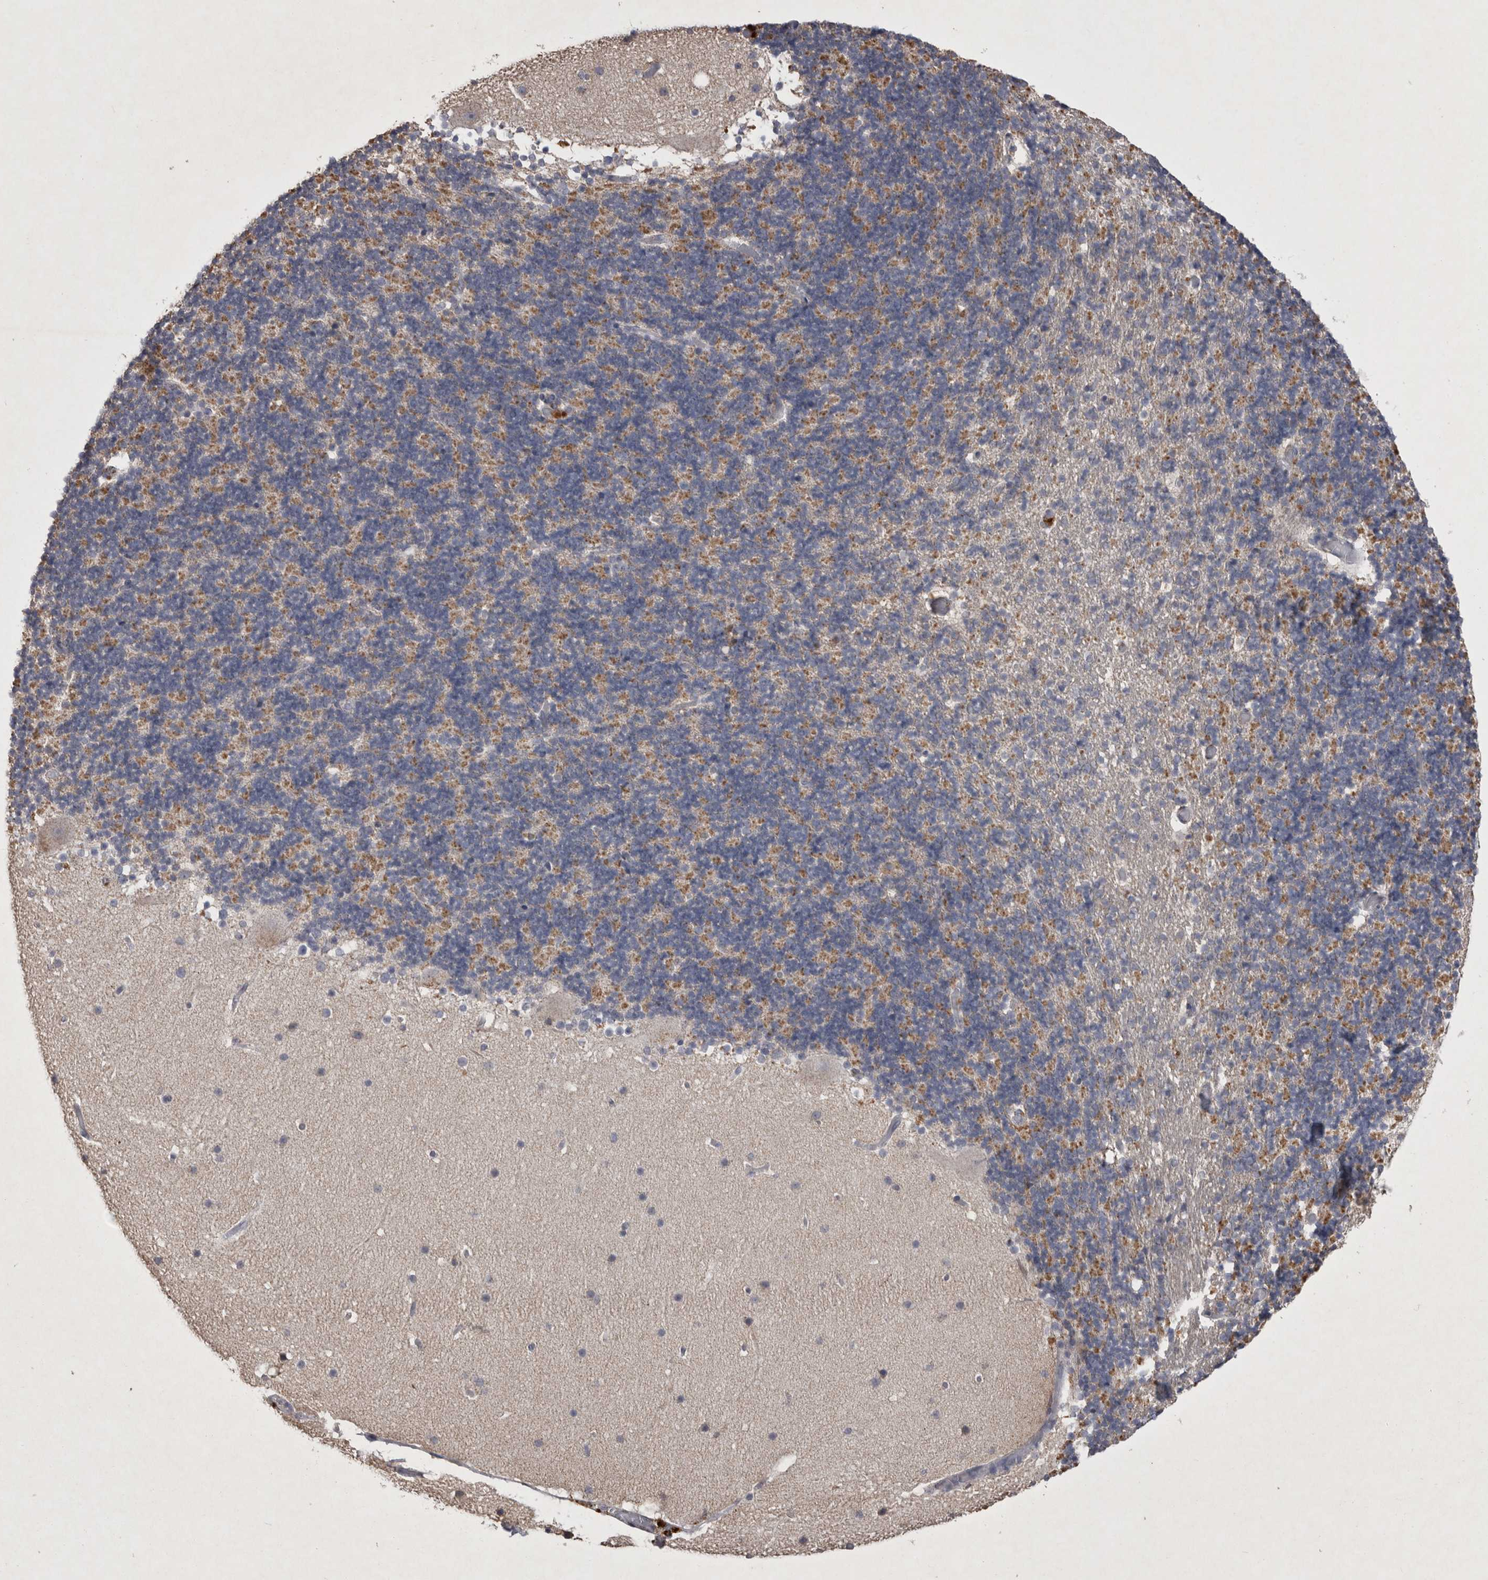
{"staining": {"intensity": "moderate", "quantity": "25%-75%", "location": "cytoplasmic/membranous"}, "tissue": "cerebellum", "cell_type": "Cells in granular layer", "image_type": "normal", "snomed": [{"axis": "morphology", "description": "Normal tissue, NOS"}, {"axis": "topography", "description": "Cerebellum"}], "caption": "Benign cerebellum shows moderate cytoplasmic/membranous staining in approximately 25%-75% of cells in granular layer Using DAB (3,3'-diaminobenzidine) (brown) and hematoxylin (blue) stains, captured at high magnification using brightfield microscopy..", "gene": "DKK3", "patient": {"sex": "male", "age": 57}}